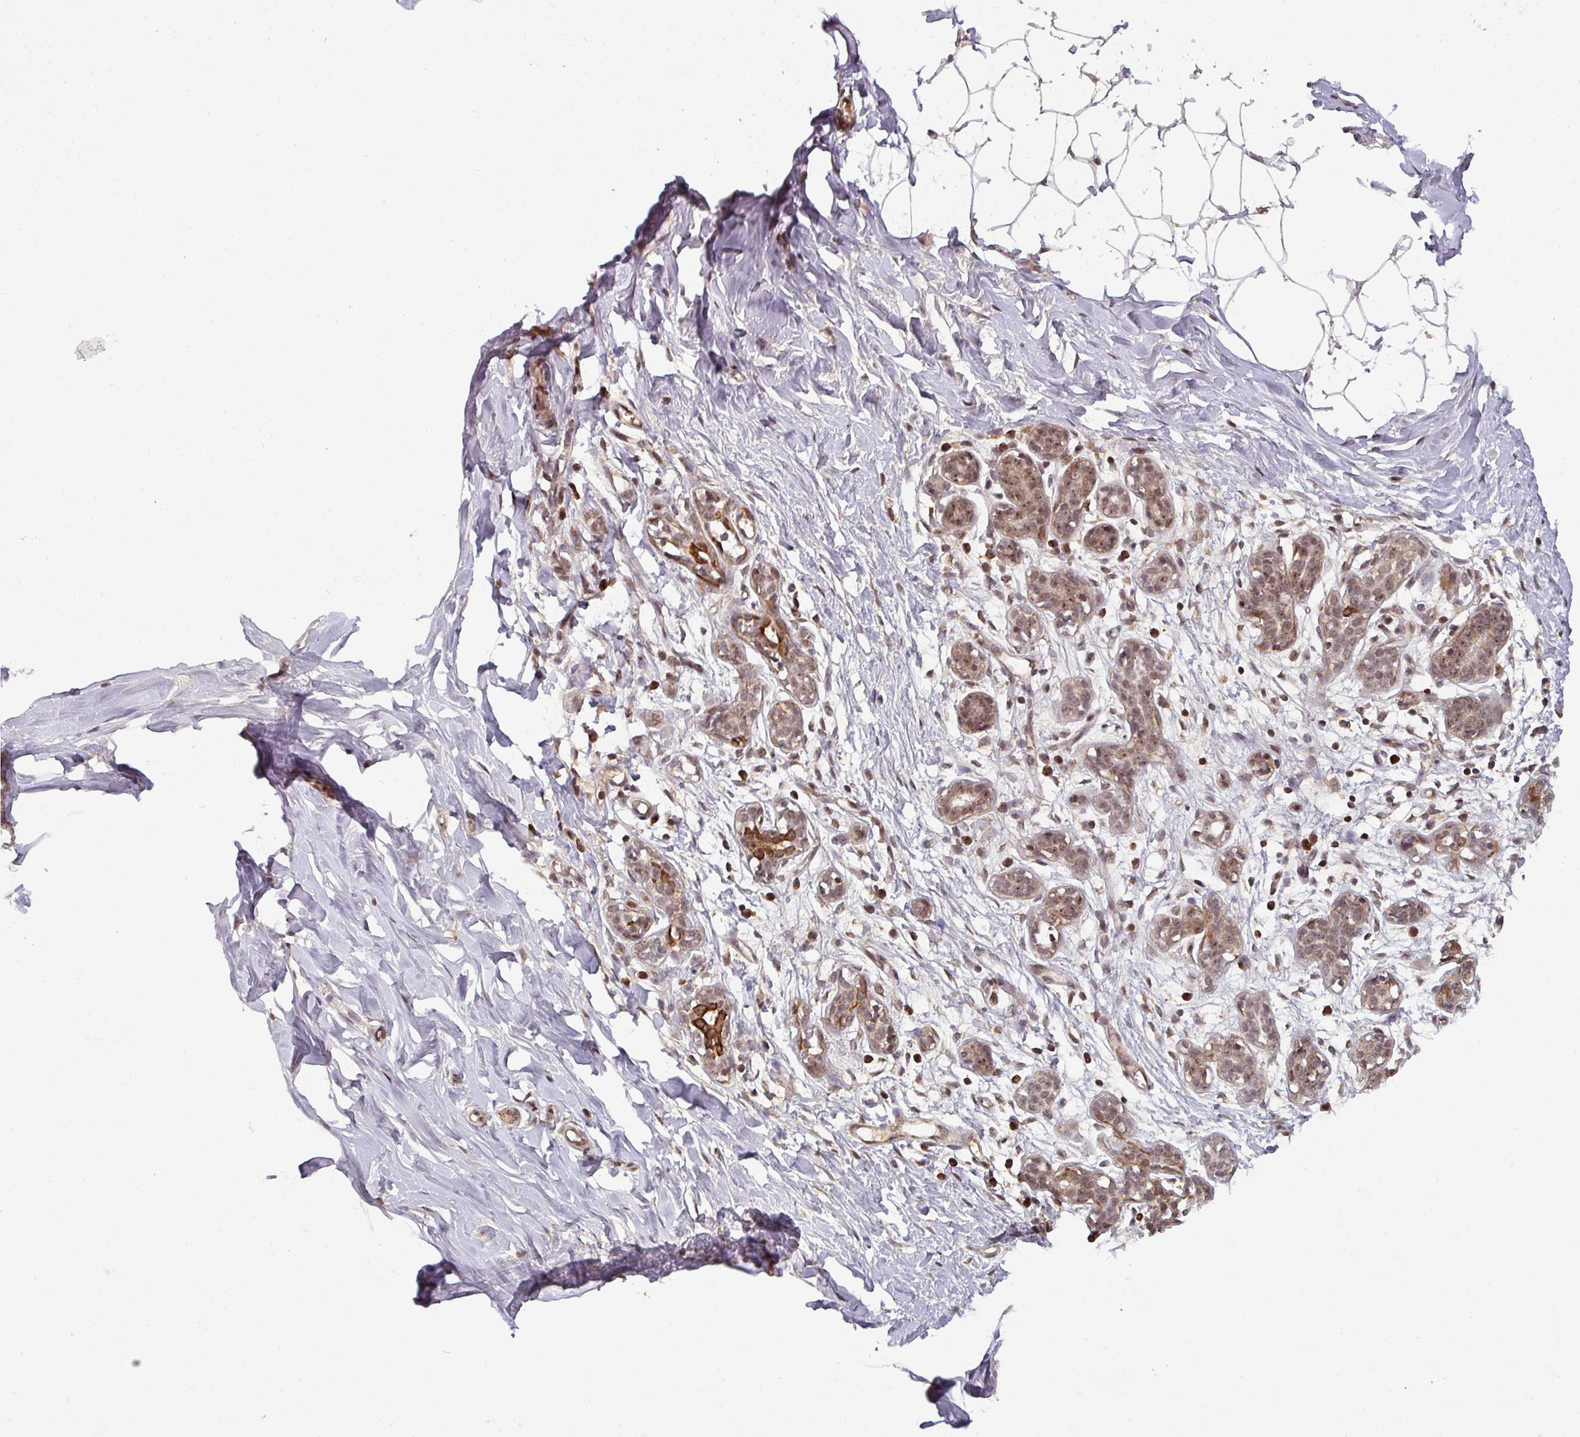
{"staining": {"intensity": "negative", "quantity": "none", "location": "none"}, "tissue": "breast", "cell_type": "Adipocytes", "image_type": "normal", "snomed": [{"axis": "morphology", "description": "Normal tissue, NOS"}, {"axis": "topography", "description": "Breast"}], "caption": "The histopathology image demonstrates no staining of adipocytes in benign breast.", "gene": "SWI5", "patient": {"sex": "female", "age": 27}}